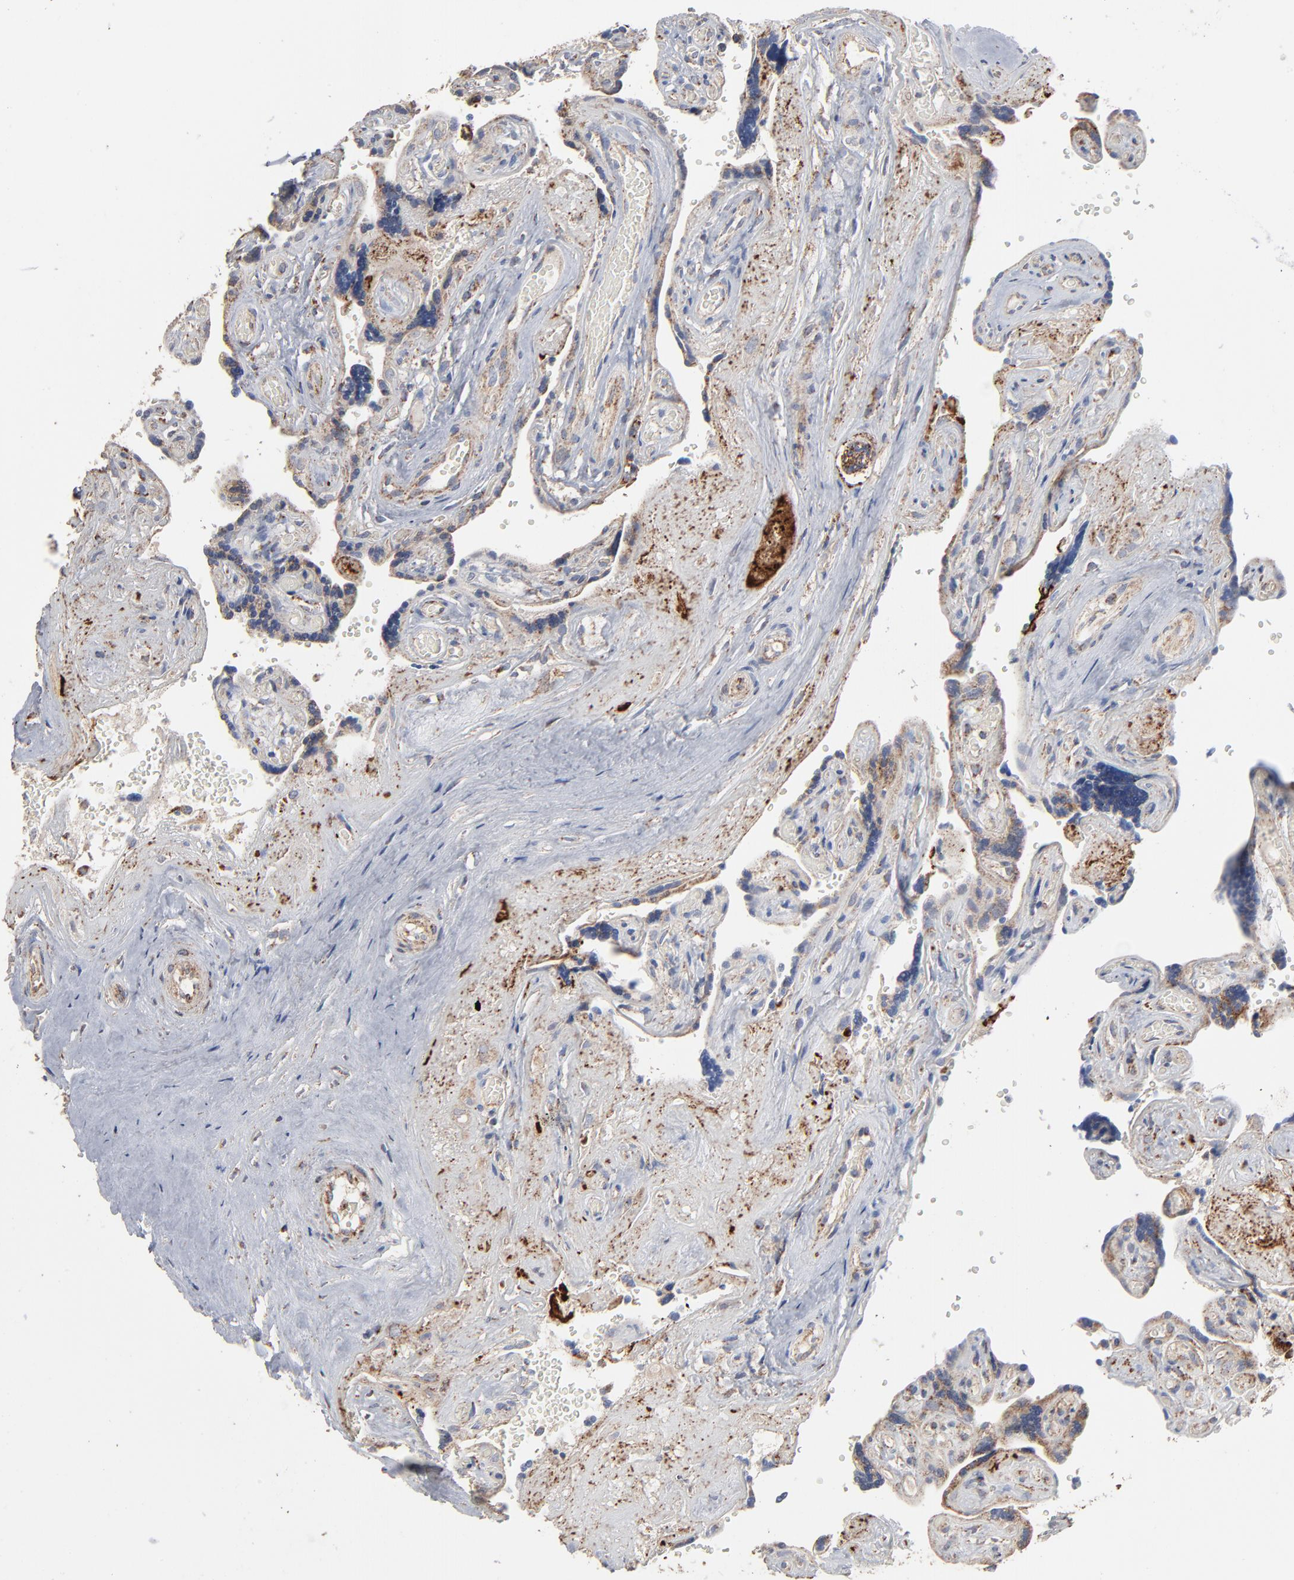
{"staining": {"intensity": "moderate", "quantity": ">75%", "location": "cytoplasmic/membranous"}, "tissue": "placenta", "cell_type": "Trophoblastic cells", "image_type": "normal", "snomed": [{"axis": "morphology", "description": "Normal tissue, NOS"}, {"axis": "topography", "description": "Placenta"}], "caption": "DAB immunohistochemical staining of unremarkable placenta exhibits moderate cytoplasmic/membranous protein staining in about >75% of trophoblastic cells. (IHC, brightfield microscopy, high magnification).", "gene": "UQCRC1", "patient": {"sex": "female", "age": 30}}